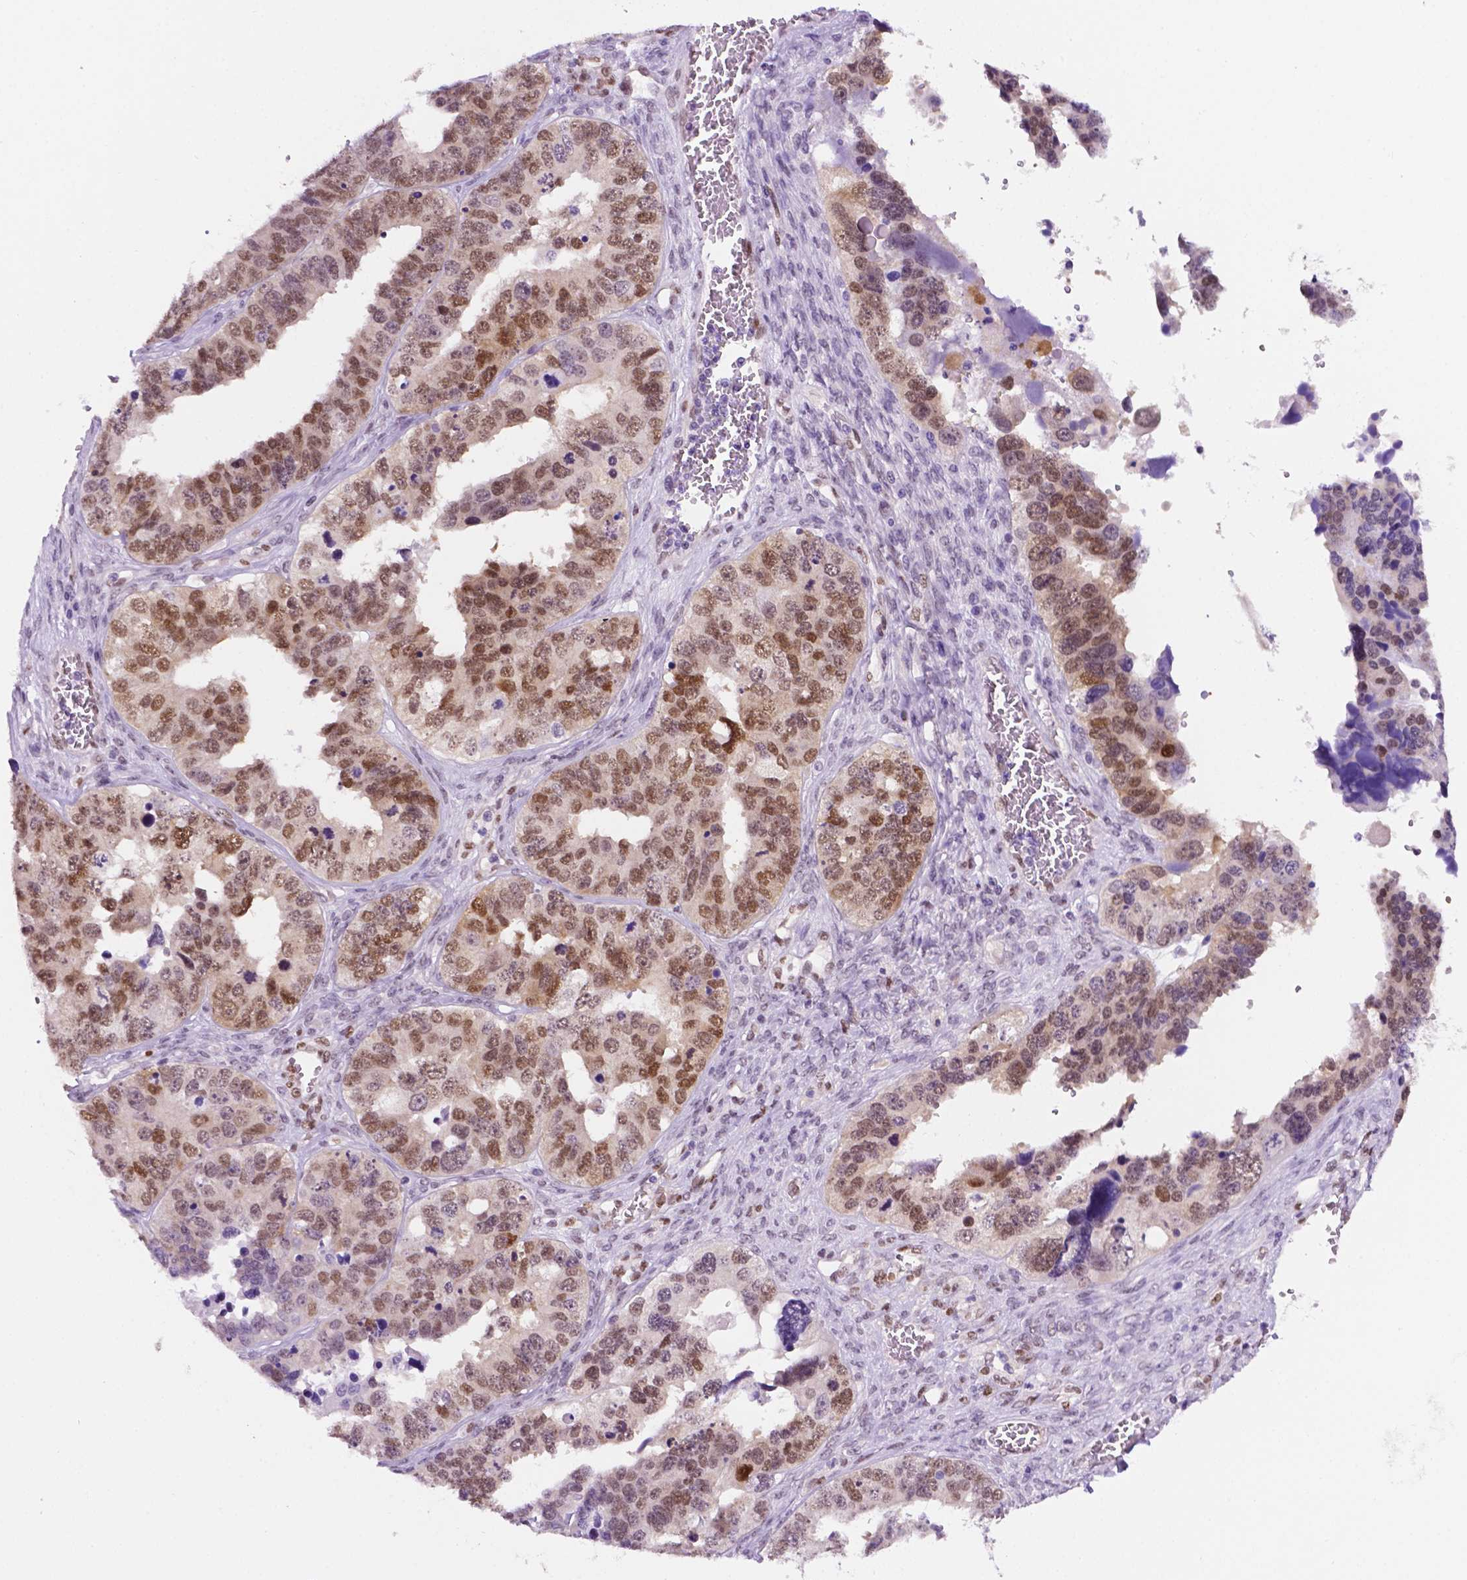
{"staining": {"intensity": "moderate", "quantity": ">75%", "location": "nuclear"}, "tissue": "ovarian cancer", "cell_type": "Tumor cells", "image_type": "cancer", "snomed": [{"axis": "morphology", "description": "Cystadenocarcinoma, serous, NOS"}, {"axis": "topography", "description": "Ovary"}], "caption": "This is an image of immunohistochemistry staining of ovarian serous cystadenocarcinoma, which shows moderate expression in the nuclear of tumor cells.", "gene": "ERF", "patient": {"sex": "female", "age": 76}}